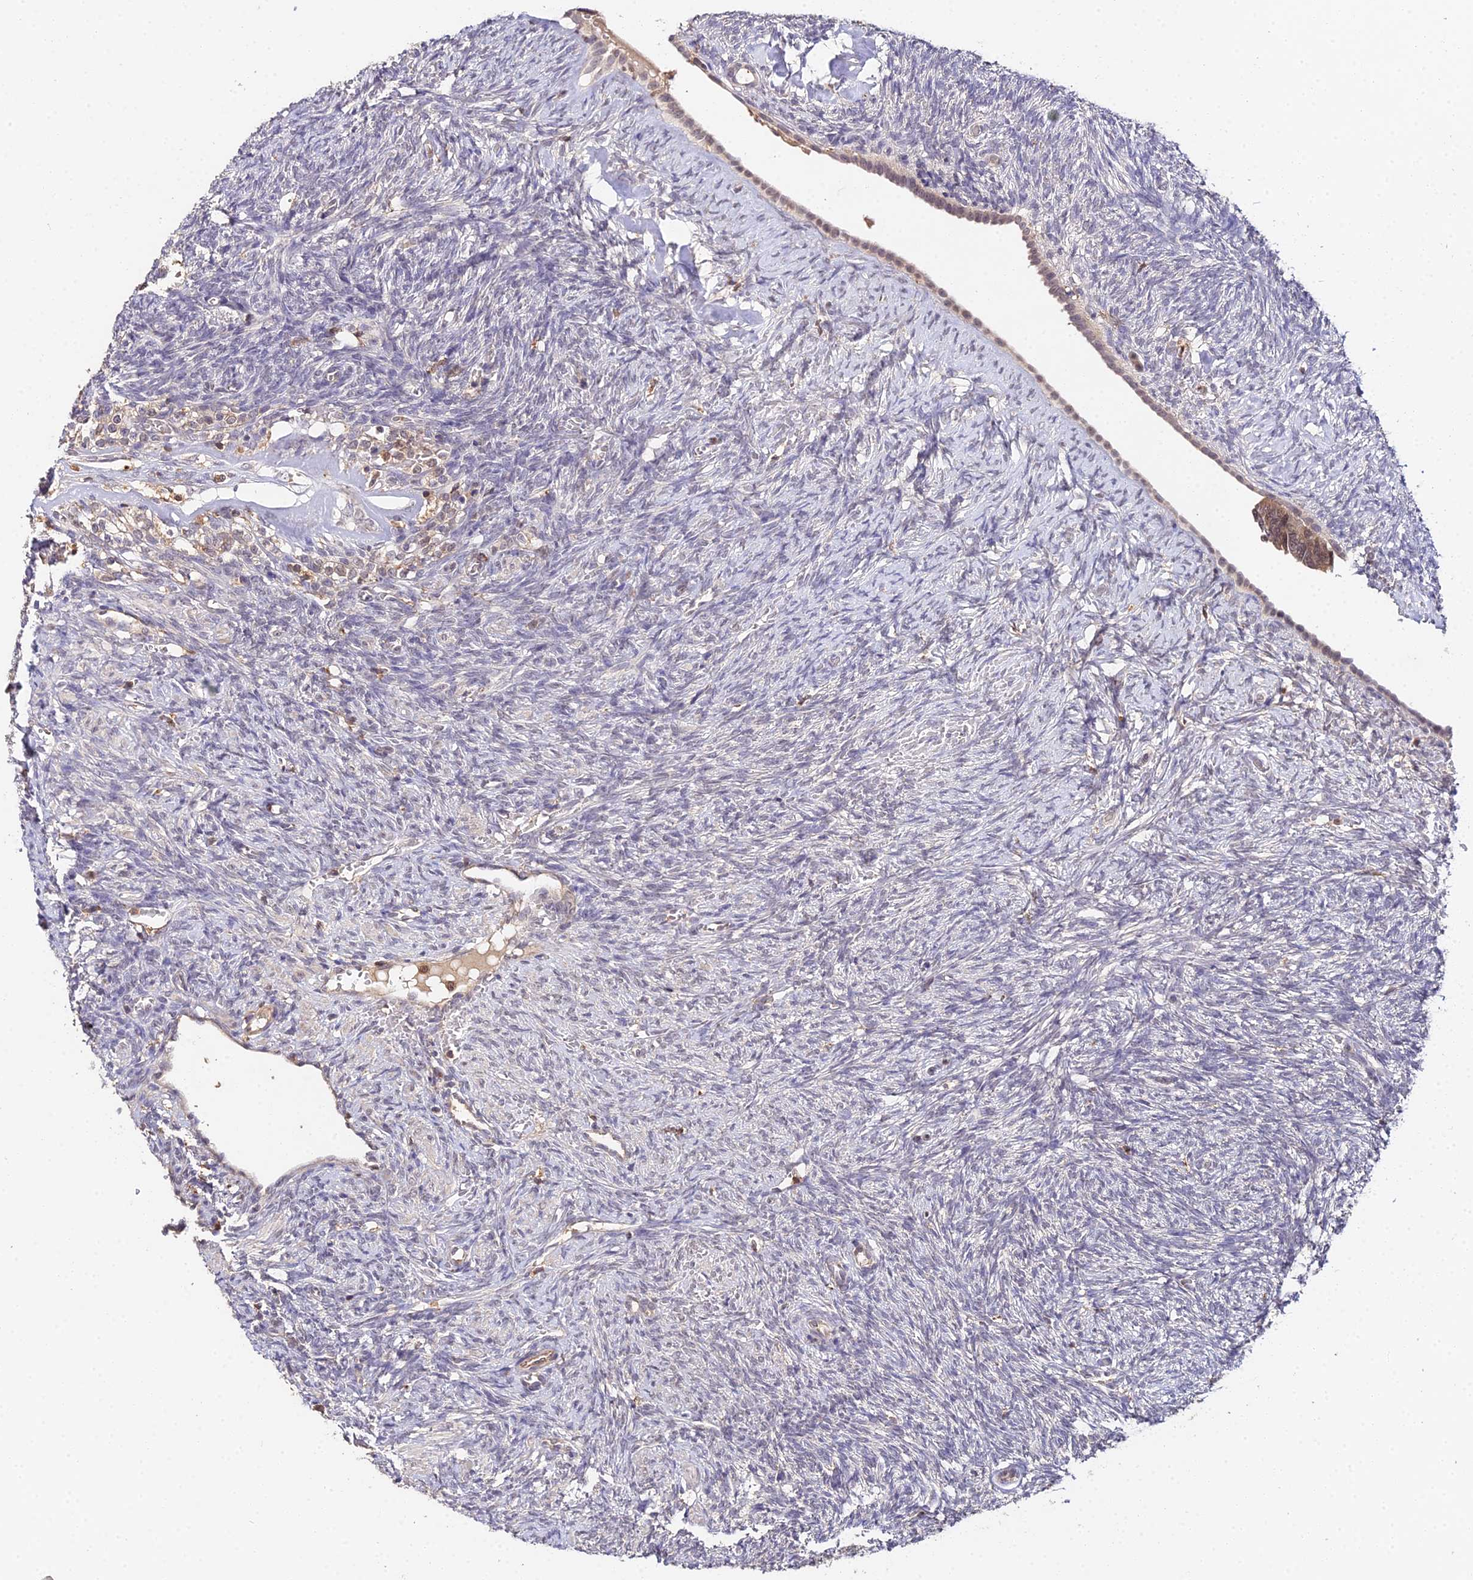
{"staining": {"intensity": "negative", "quantity": "none", "location": "none"}, "tissue": "ovary", "cell_type": "Ovarian stroma cells", "image_type": "normal", "snomed": [{"axis": "morphology", "description": "Normal tissue, NOS"}, {"axis": "topography", "description": "Ovary"}], "caption": "Protein analysis of benign ovary exhibits no significant expression in ovarian stroma cells. The staining was performed using DAB (3,3'-diaminobenzidine) to visualize the protein expression in brown, while the nuclei were stained in blue with hematoxylin (Magnification: 20x).", "gene": "TPRX1", "patient": {"sex": "female", "age": 41}}